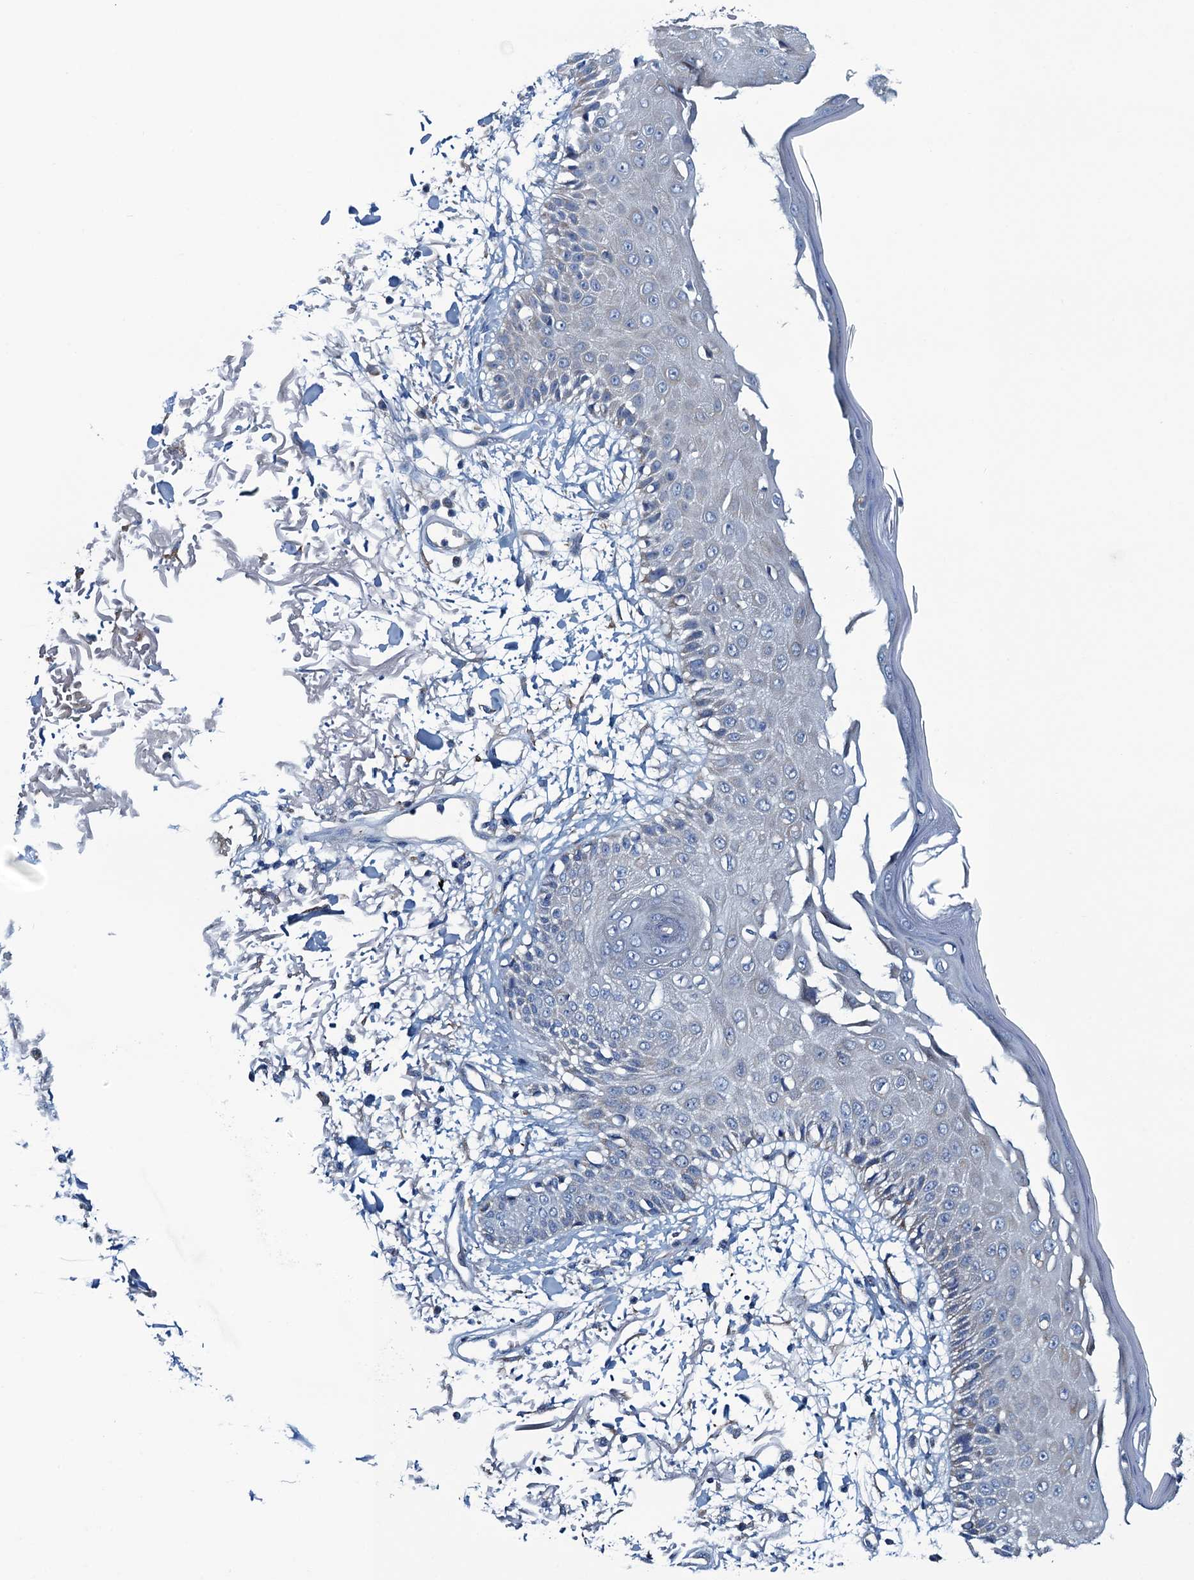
{"staining": {"intensity": "negative", "quantity": "none", "location": "none"}, "tissue": "skin", "cell_type": "Fibroblasts", "image_type": "normal", "snomed": [{"axis": "morphology", "description": "Normal tissue, NOS"}, {"axis": "morphology", "description": "Squamous cell carcinoma, NOS"}, {"axis": "topography", "description": "Skin"}, {"axis": "topography", "description": "Peripheral nerve tissue"}], "caption": "This is a photomicrograph of immunohistochemistry staining of benign skin, which shows no staining in fibroblasts.", "gene": "C10orf88", "patient": {"sex": "male", "age": 83}}